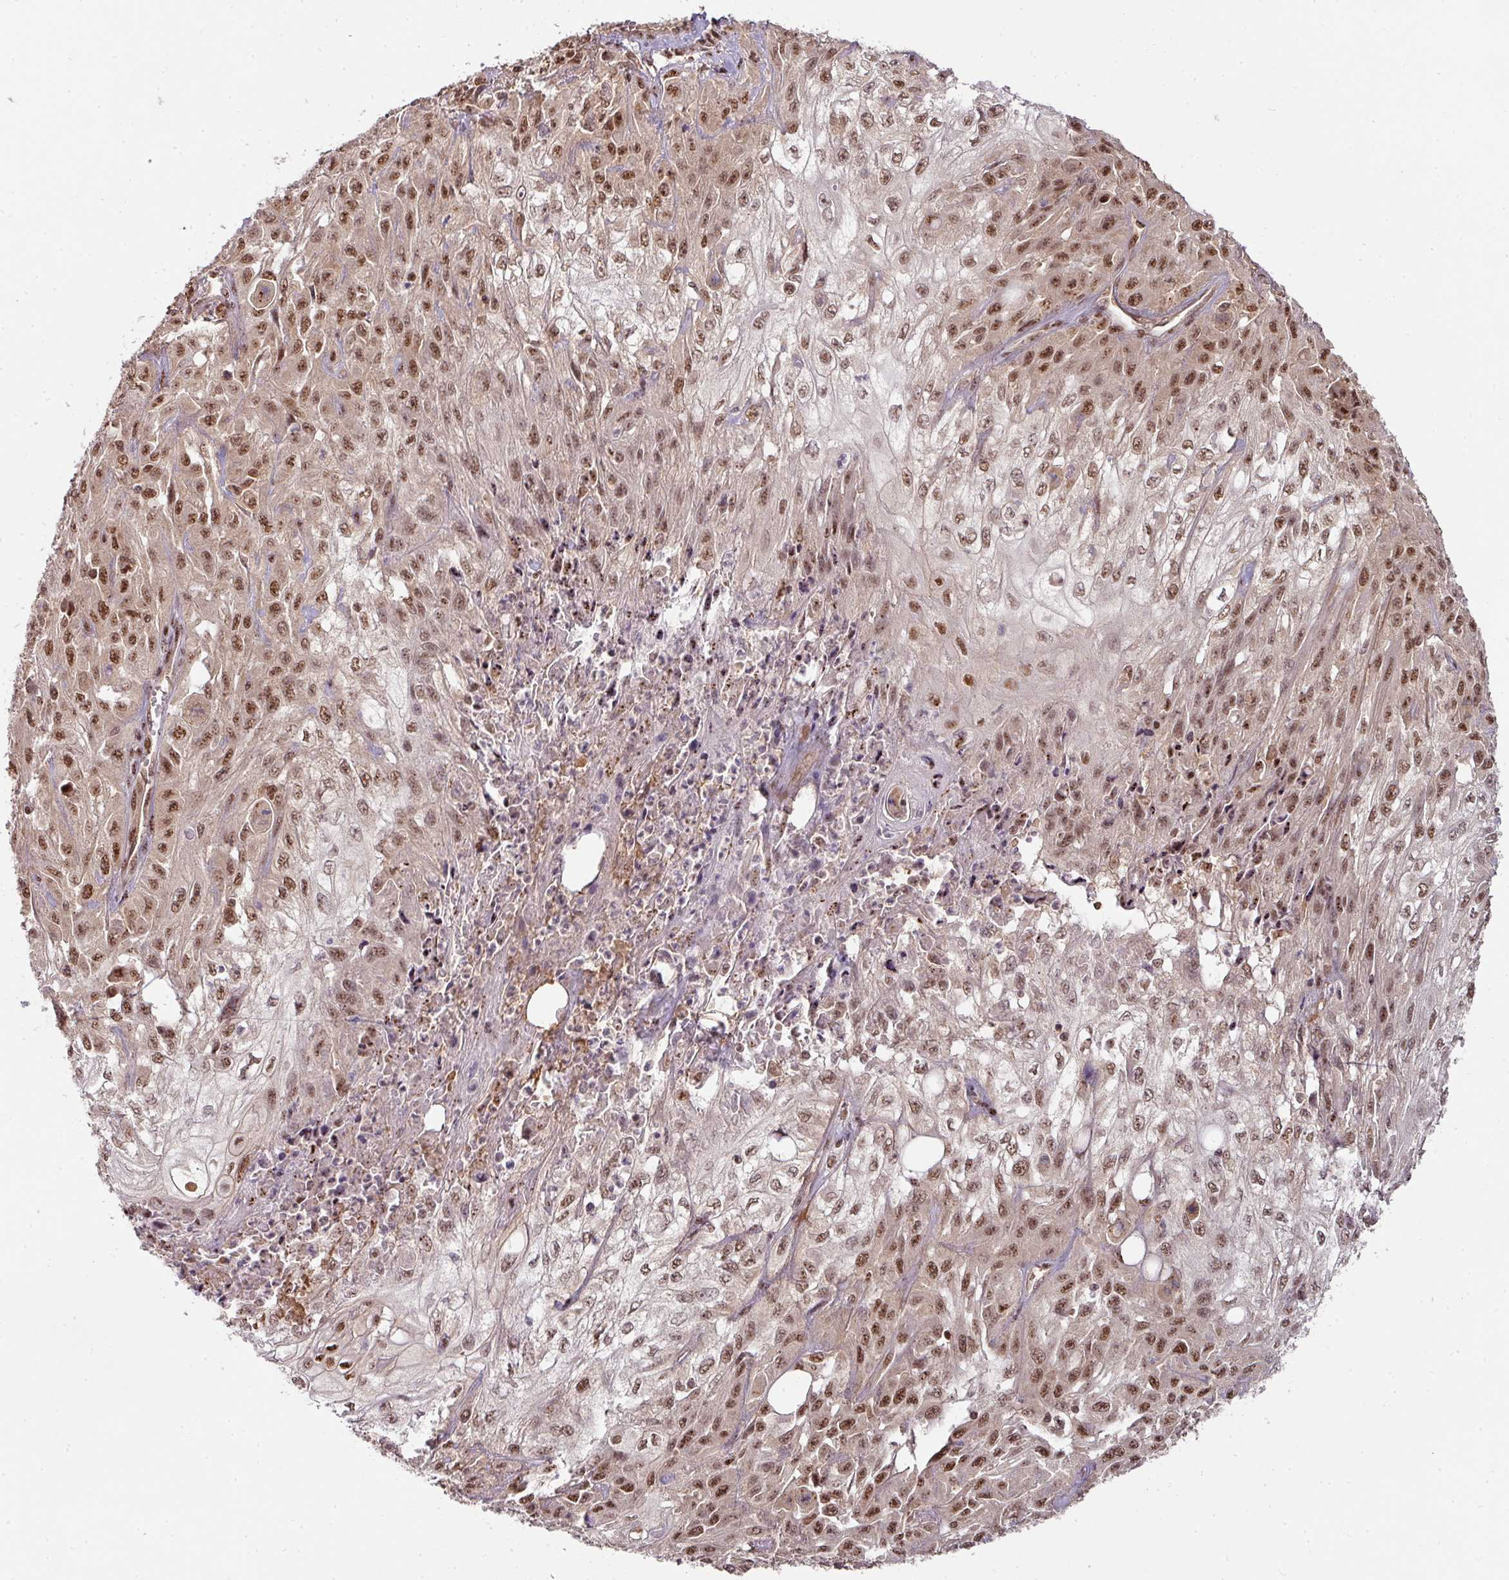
{"staining": {"intensity": "moderate", "quantity": ">75%", "location": "nuclear"}, "tissue": "skin cancer", "cell_type": "Tumor cells", "image_type": "cancer", "snomed": [{"axis": "morphology", "description": "Squamous cell carcinoma, NOS"}, {"axis": "morphology", "description": "Squamous cell carcinoma, metastatic, NOS"}, {"axis": "topography", "description": "Skin"}, {"axis": "topography", "description": "Lymph node"}], "caption": "Approximately >75% of tumor cells in human squamous cell carcinoma (skin) display moderate nuclear protein expression as visualized by brown immunohistochemical staining.", "gene": "RANBP9", "patient": {"sex": "male", "age": 75}}